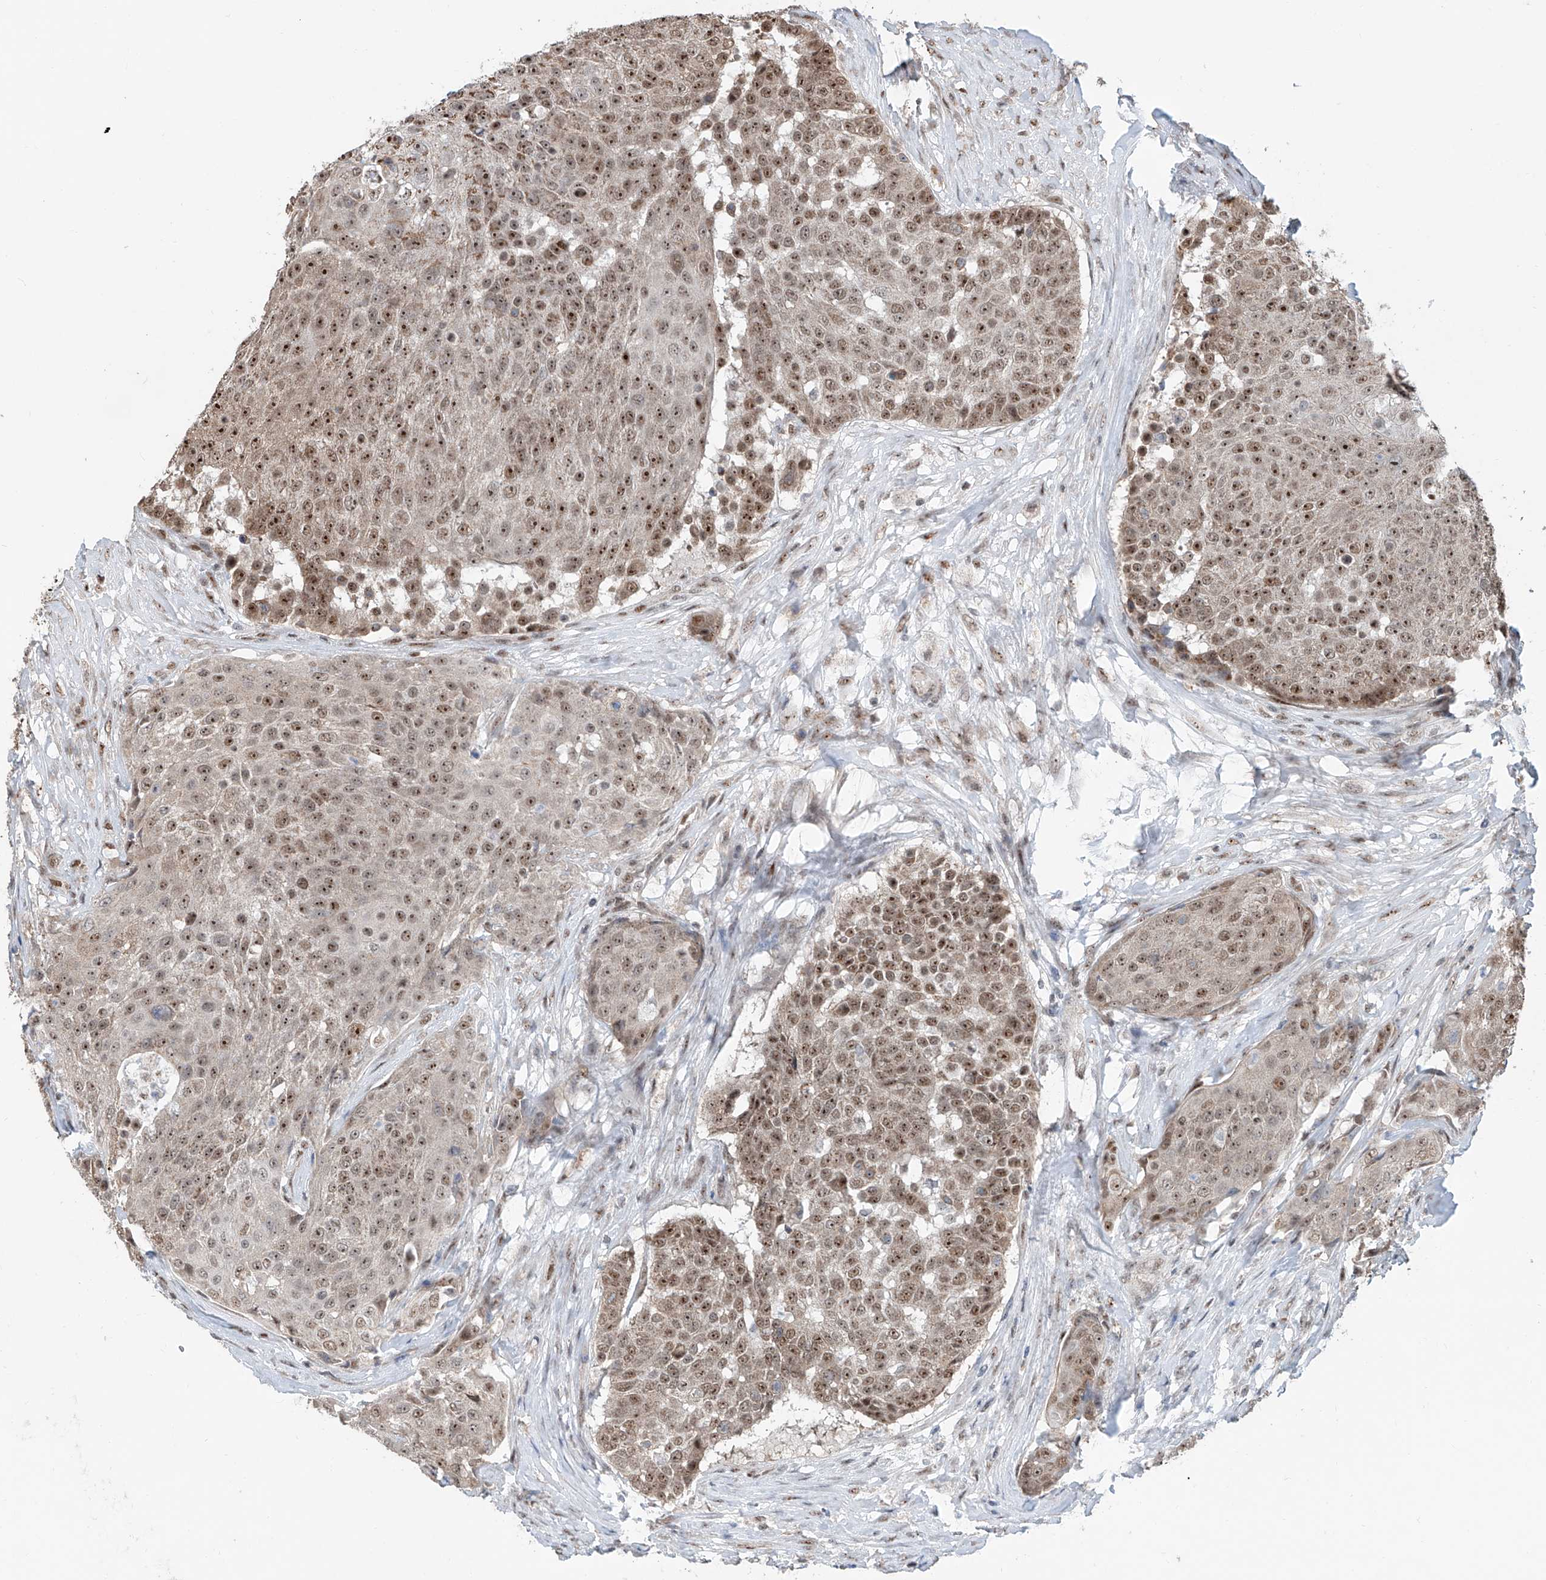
{"staining": {"intensity": "moderate", "quantity": ">75%", "location": "cytoplasmic/membranous,nuclear"}, "tissue": "urothelial cancer", "cell_type": "Tumor cells", "image_type": "cancer", "snomed": [{"axis": "morphology", "description": "Urothelial carcinoma, High grade"}, {"axis": "topography", "description": "Urinary bladder"}], "caption": "Immunohistochemical staining of high-grade urothelial carcinoma demonstrates medium levels of moderate cytoplasmic/membranous and nuclear staining in approximately >75% of tumor cells.", "gene": "SDE2", "patient": {"sex": "female", "age": 63}}